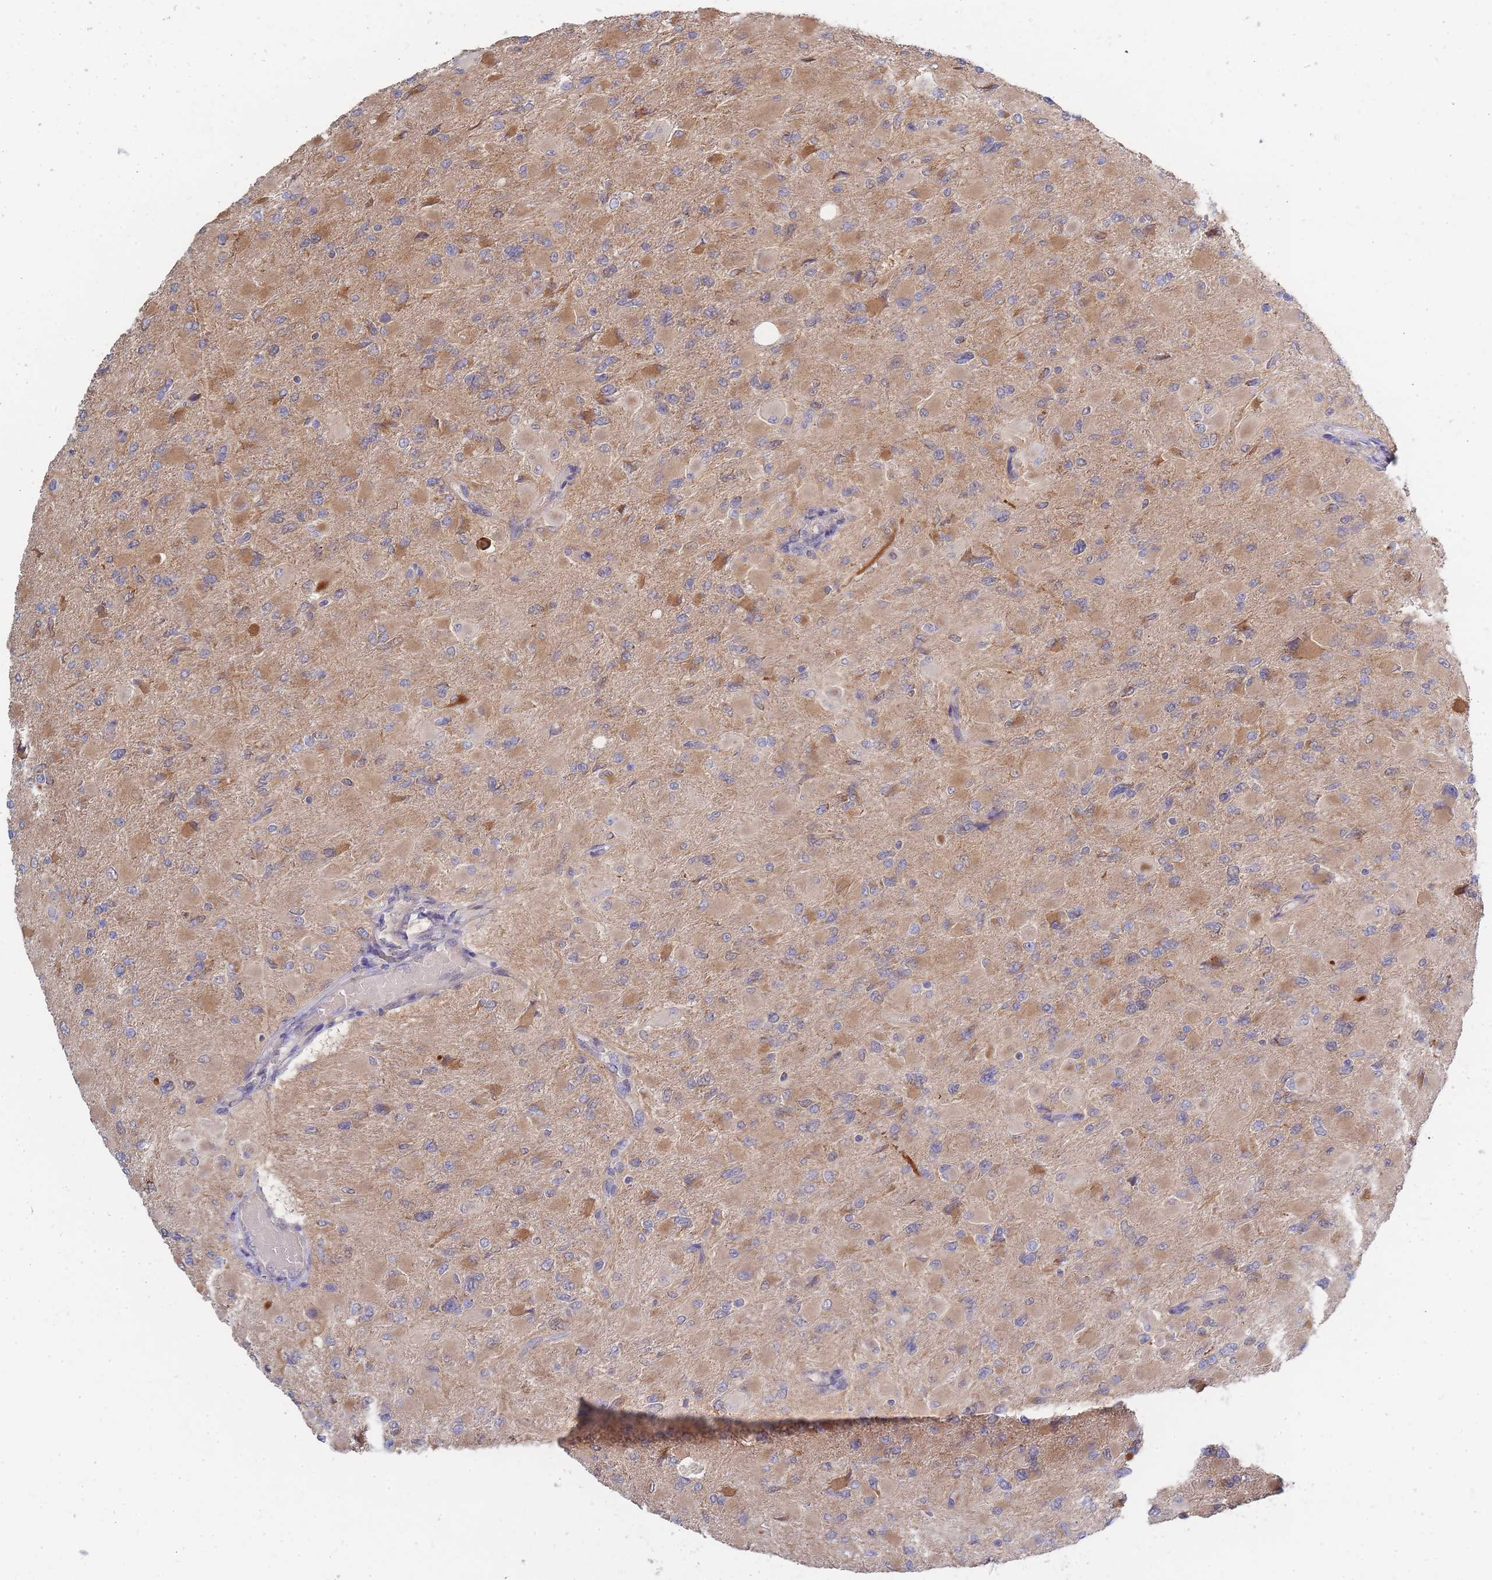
{"staining": {"intensity": "weak", "quantity": "25%-75%", "location": "cytoplasmic/membranous"}, "tissue": "glioma", "cell_type": "Tumor cells", "image_type": "cancer", "snomed": [{"axis": "morphology", "description": "Glioma, malignant, High grade"}, {"axis": "topography", "description": "Cerebral cortex"}], "caption": "High-magnification brightfield microscopy of glioma stained with DAB (3,3'-diaminobenzidine) (brown) and counterstained with hematoxylin (blue). tumor cells exhibit weak cytoplasmic/membranous positivity is seen in approximately25%-75% of cells.", "gene": "NUB1", "patient": {"sex": "female", "age": 36}}